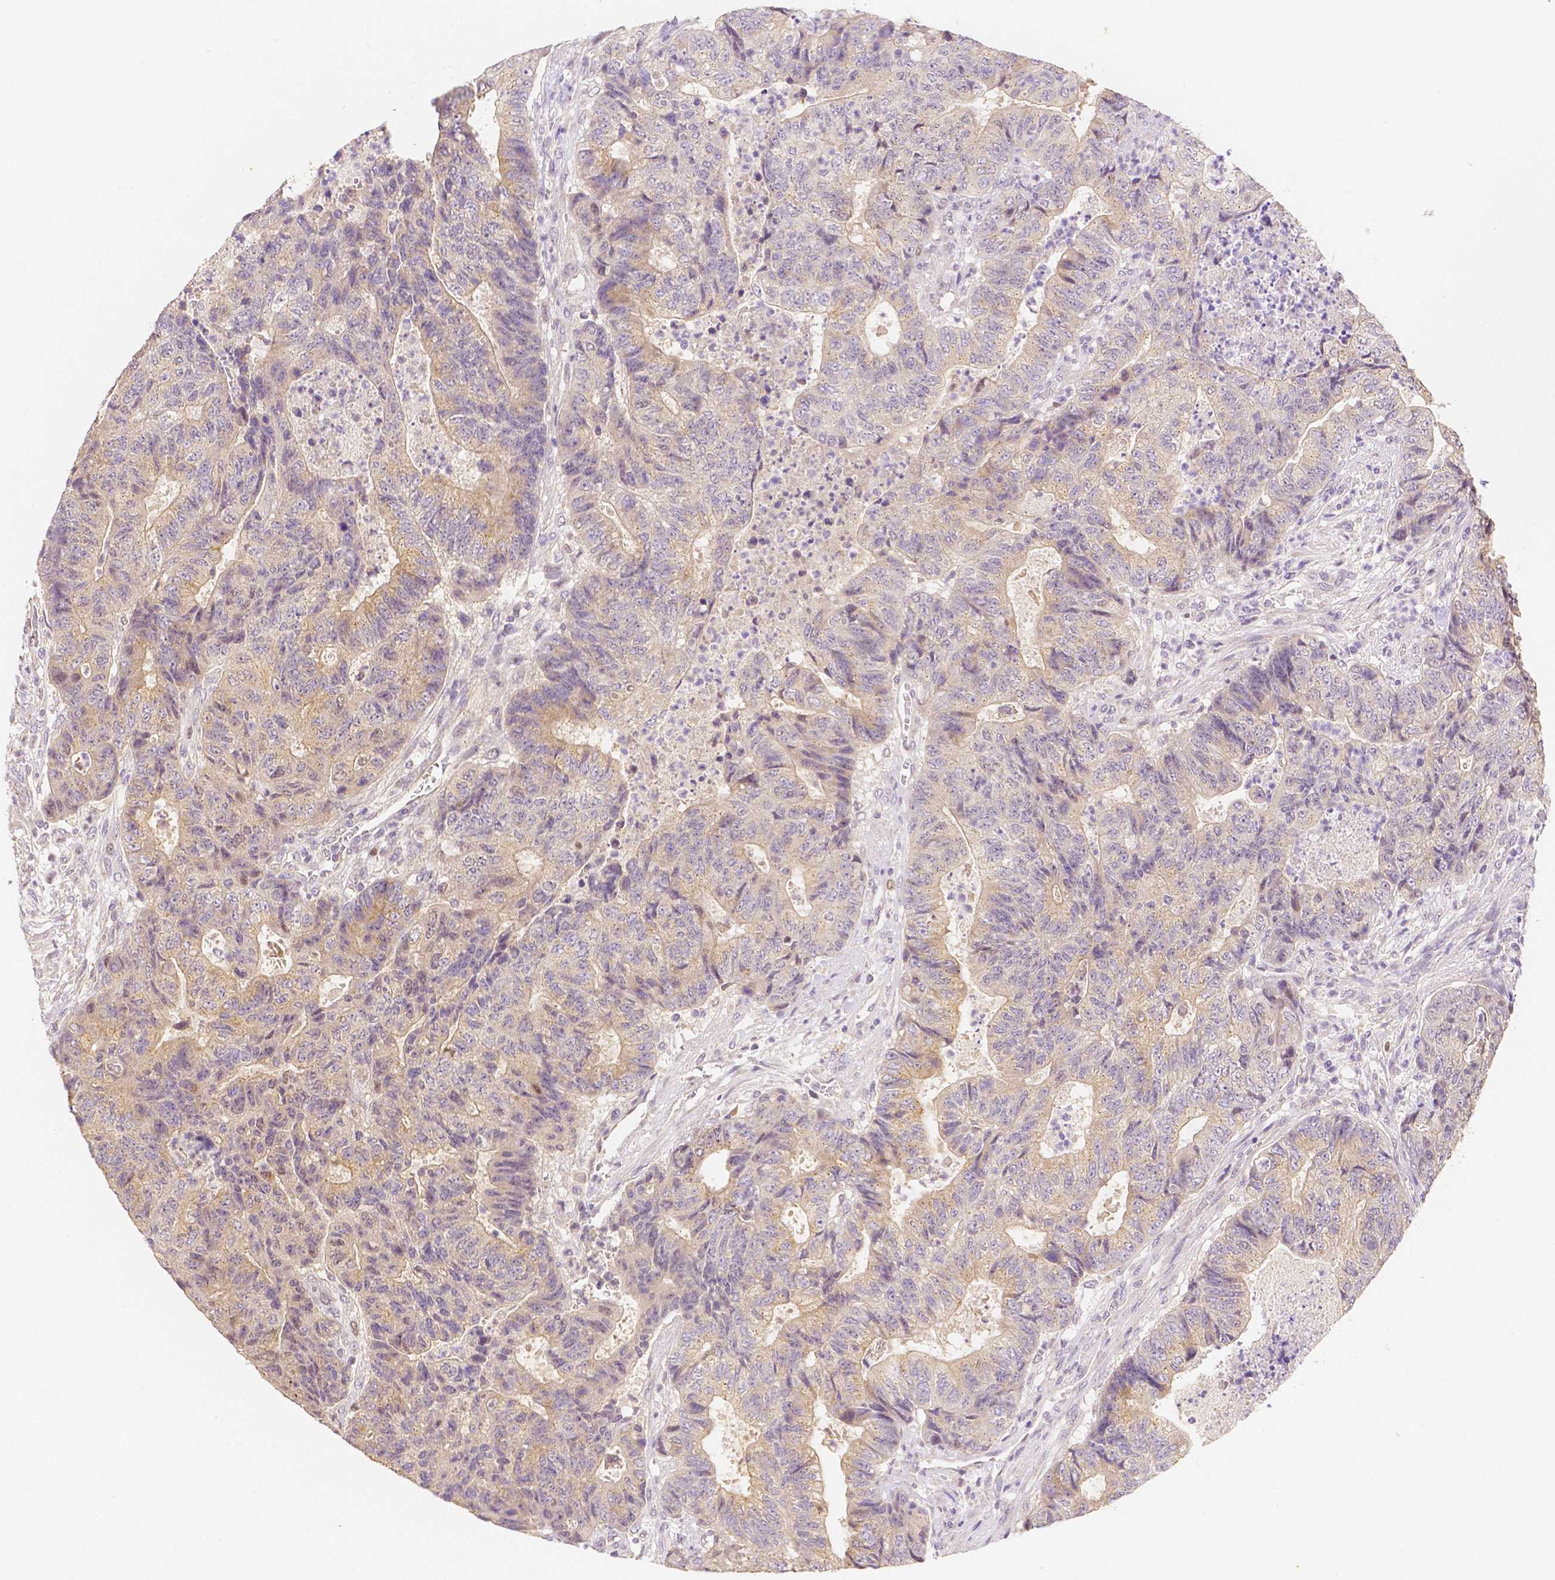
{"staining": {"intensity": "negative", "quantity": "none", "location": "none"}, "tissue": "colorectal cancer", "cell_type": "Tumor cells", "image_type": "cancer", "snomed": [{"axis": "morphology", "description": "Adenocarcinoma, NOS"}, {"axis": "topography", "description": "Colon"}], "caption": "Immunohistochemistry (IHC) of human colorectal adenocarcinoma exhibits no expression in tumor cells.", "gene": "C10orf67", "patient": {"sex": "female", "age": 48}}